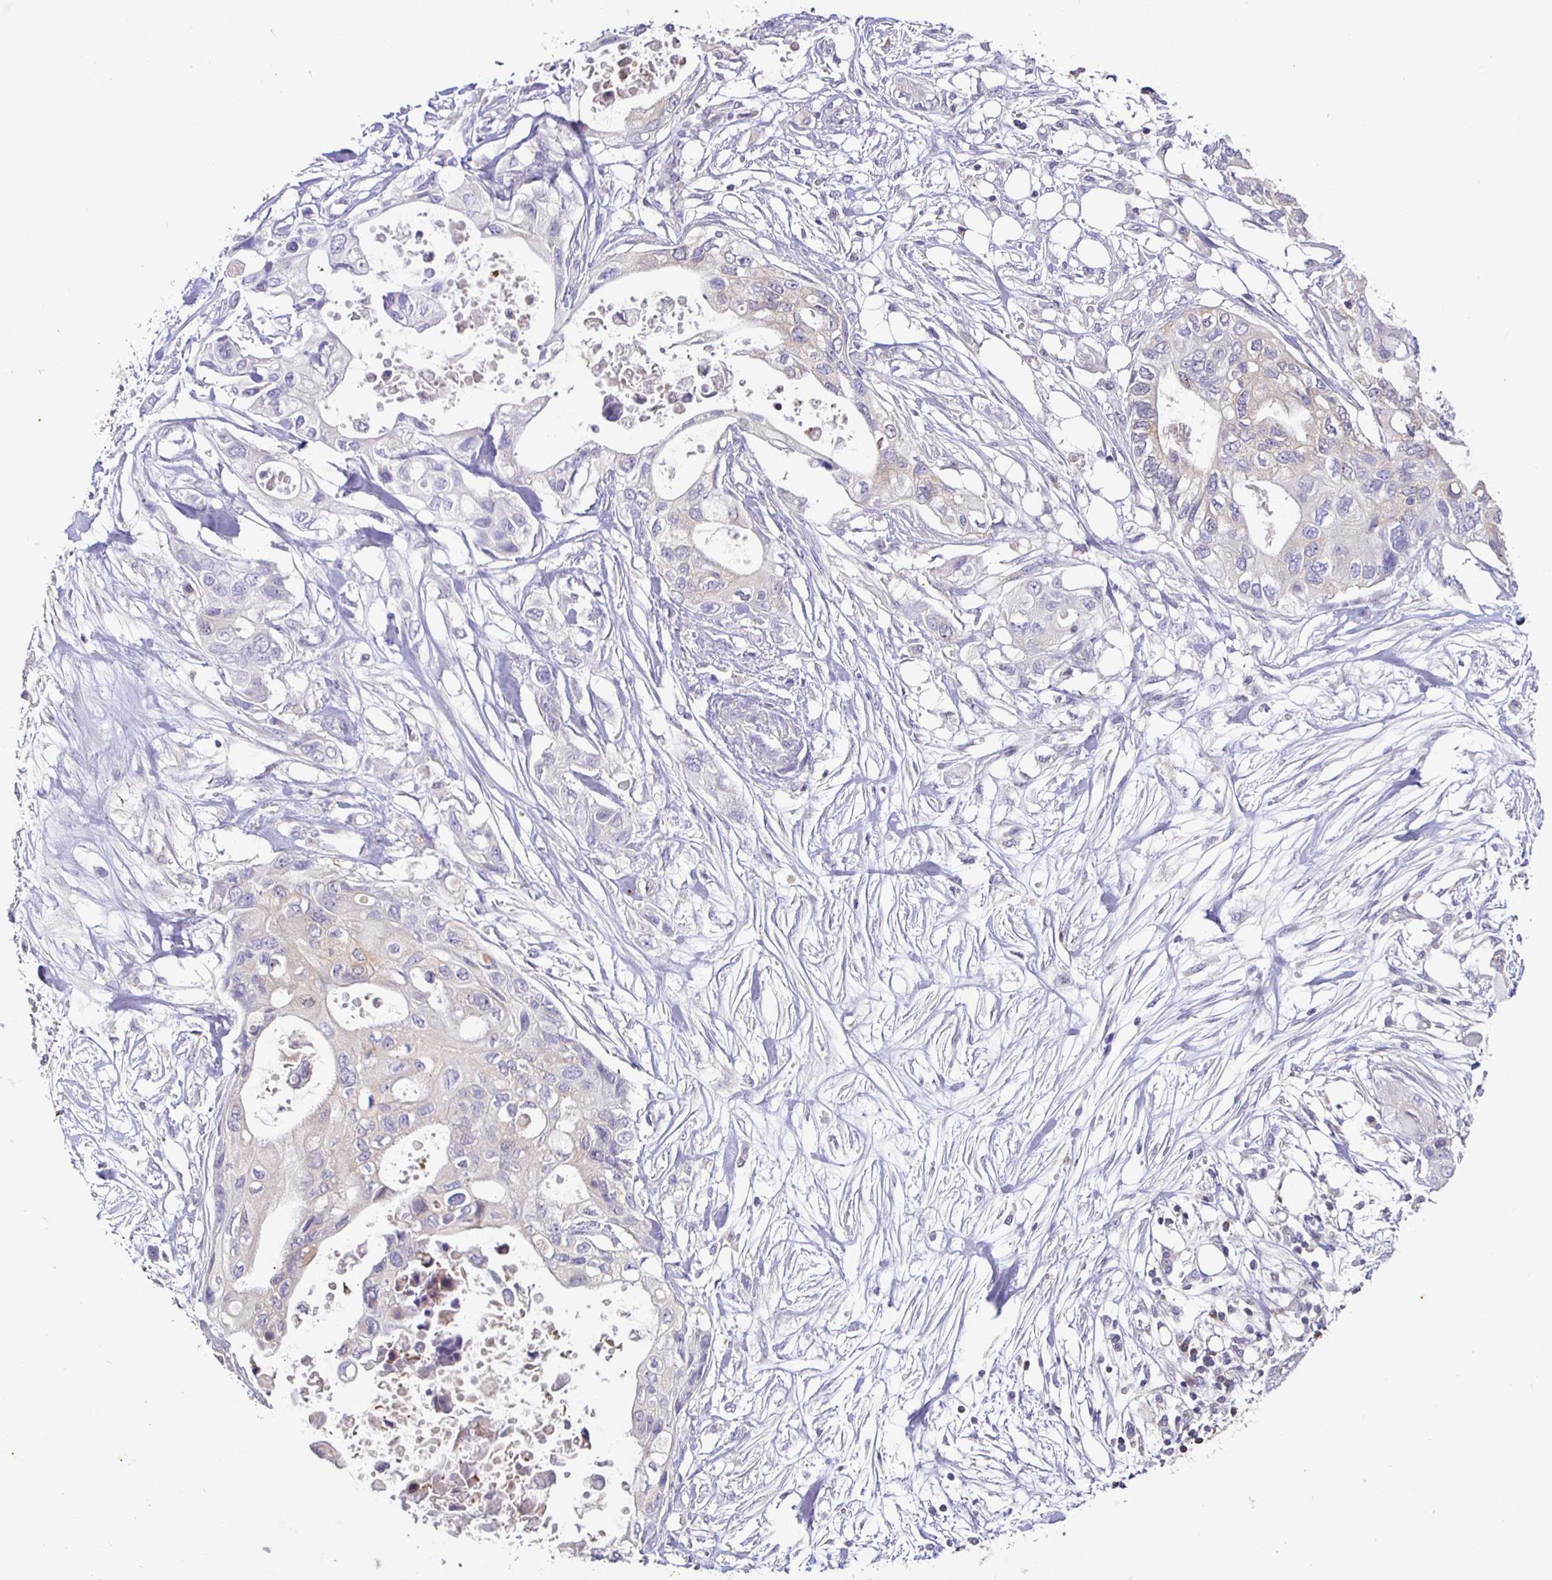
{"staining": {"intensity": "negative", "quantity": "none", "location": "none"}, "tissue": "pancreatic cancer", "cell_type": "Tumor cells", "image_type": "cancer", "snomed": [{"axis": "morphology", "description": "Adenocarcinoma, NOS"}, {"axis": "topography", "description": "Pancreas"}], "caption": "Tumor cells show no significant positivity in pancreatic cancer.", "gene": "SHISA4", "patient": {"sex": "female", "age": 63}}